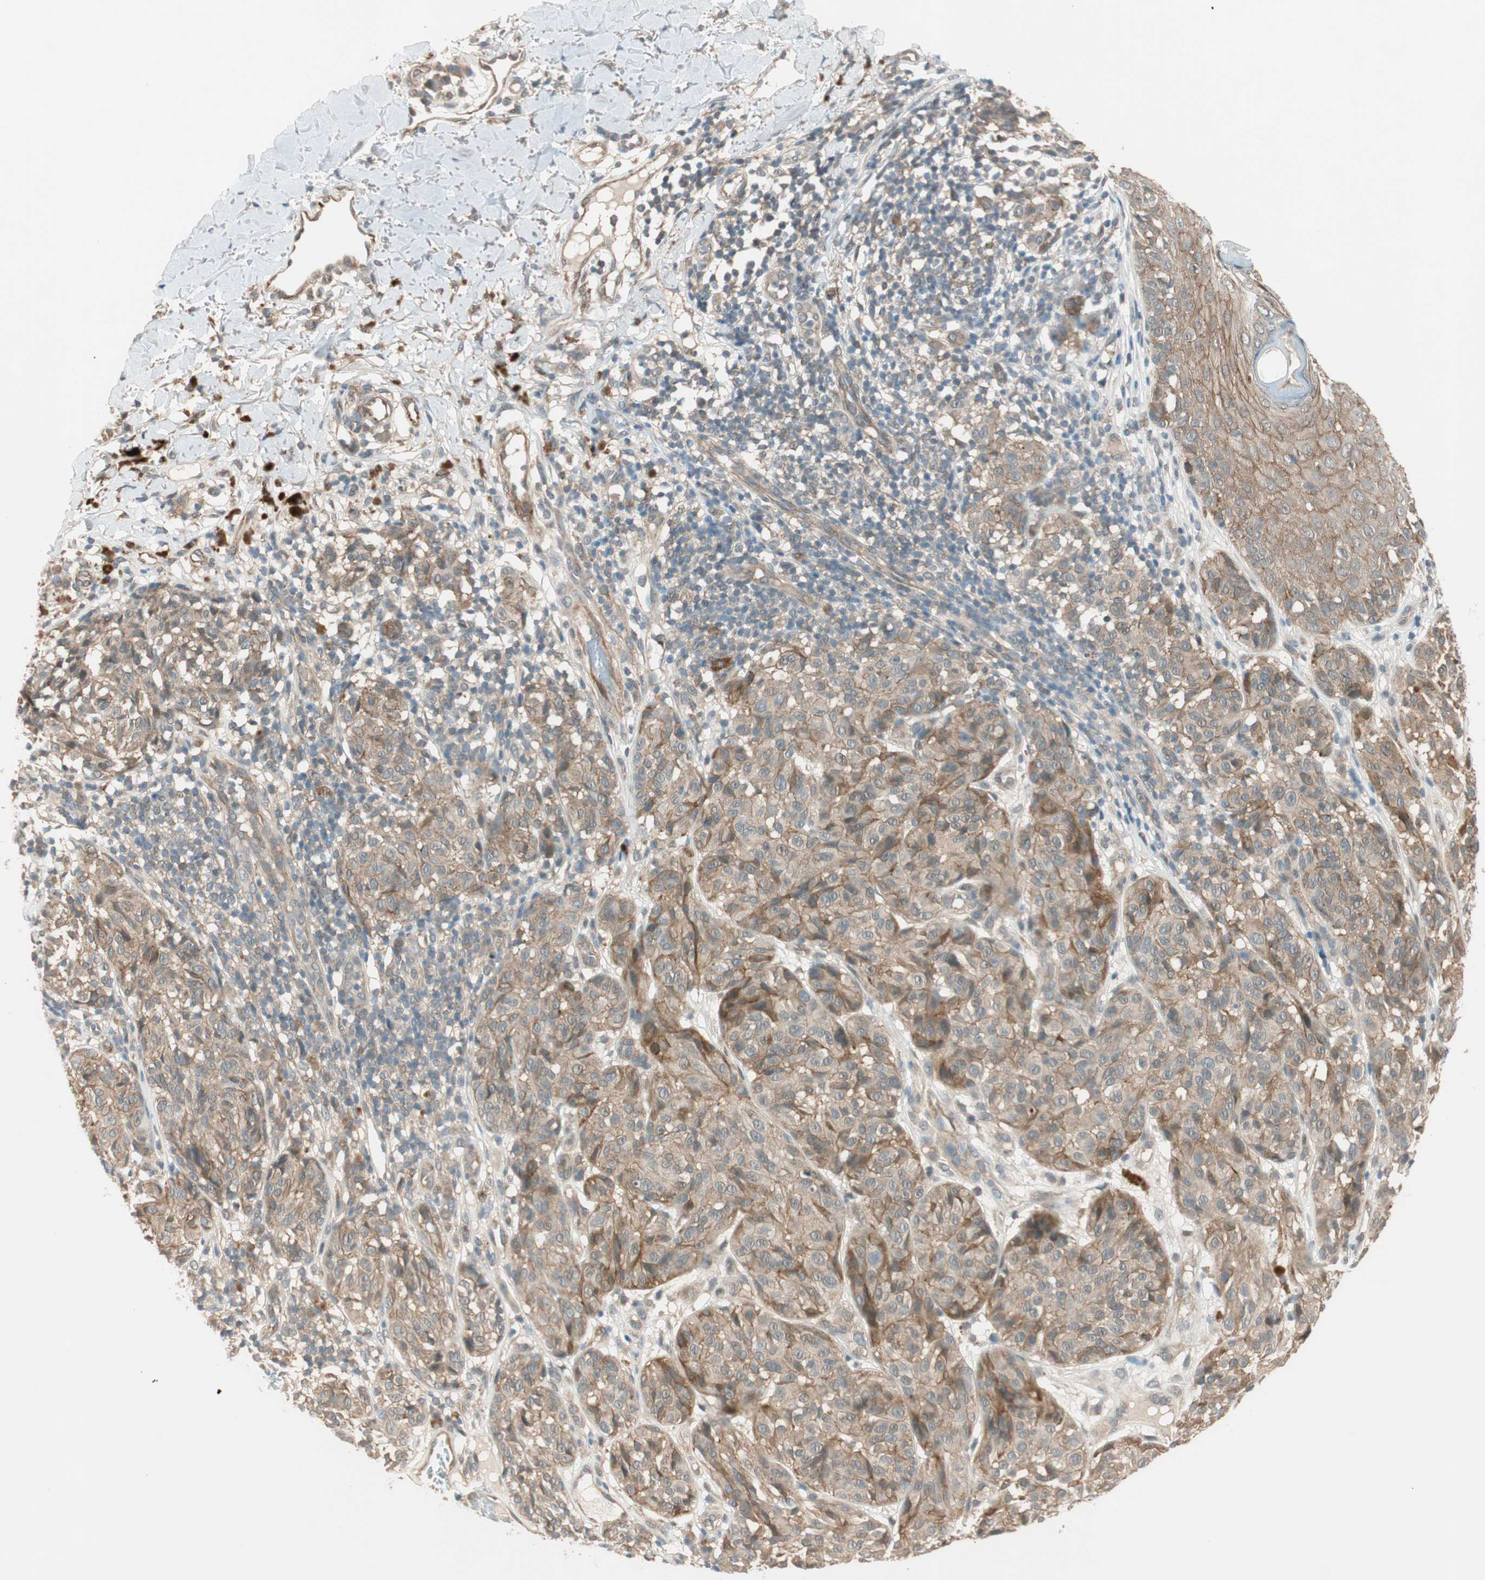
{"staining": {"intensity": "moderate", "quantity": ">75%", "location": "cytoplasmic/membranous"}, "tissue": "melanoma", "cell_type": "Tumor cells", "image_type": "cancer", "snomed": [{"axis": "morphology", "description": "Malignant melanoma, NOS"}, {"axis": "topography", "description": "Skin"}], "caption": "This is an image of immunohistochemistry (IHC) staining of malignant melanoma, which shows moderate positivity in the cytoplasmic/membranous of tumor cells.", "gene": "PSMD8", "patient": {"sex": "female", "age": 46}}